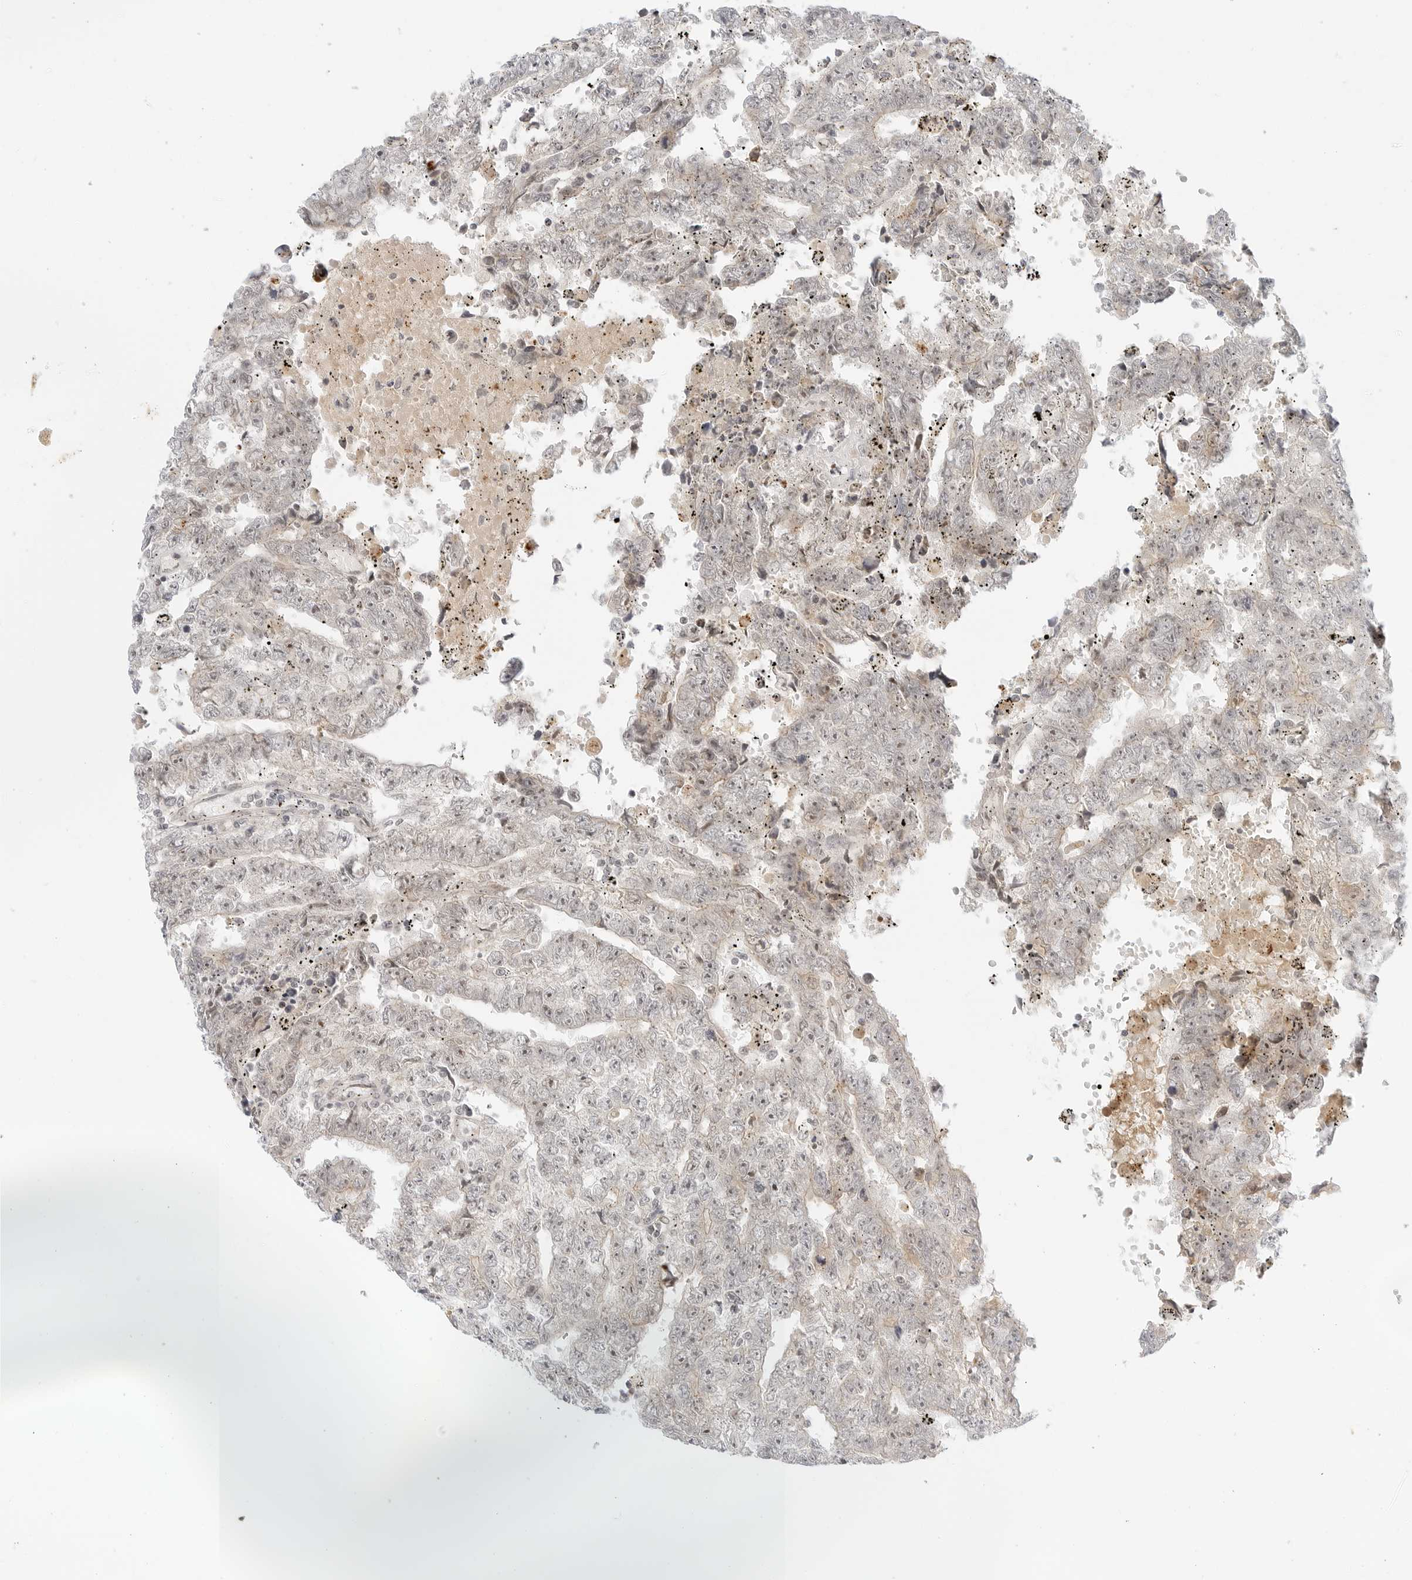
{"staining": {"intensity": "negative", "quantity": "none", "location": "none"}, "tissue": "testis cancer", "cell_type": "Tumor cells", "image_type": "cancer", "snomed": [{"axis": "morphology", "description": "Carcinoma, Embryonal, NOS"}, {"axis": "topography", "description": "Testis"}], "caption": "This is an immunohistochemistry (IHC) micrograph of embryonal carcinoma (testis). There is no staining in tumor cells.", "gene": "HIPK3", "patient": {"sex": "male", "age": 25}}